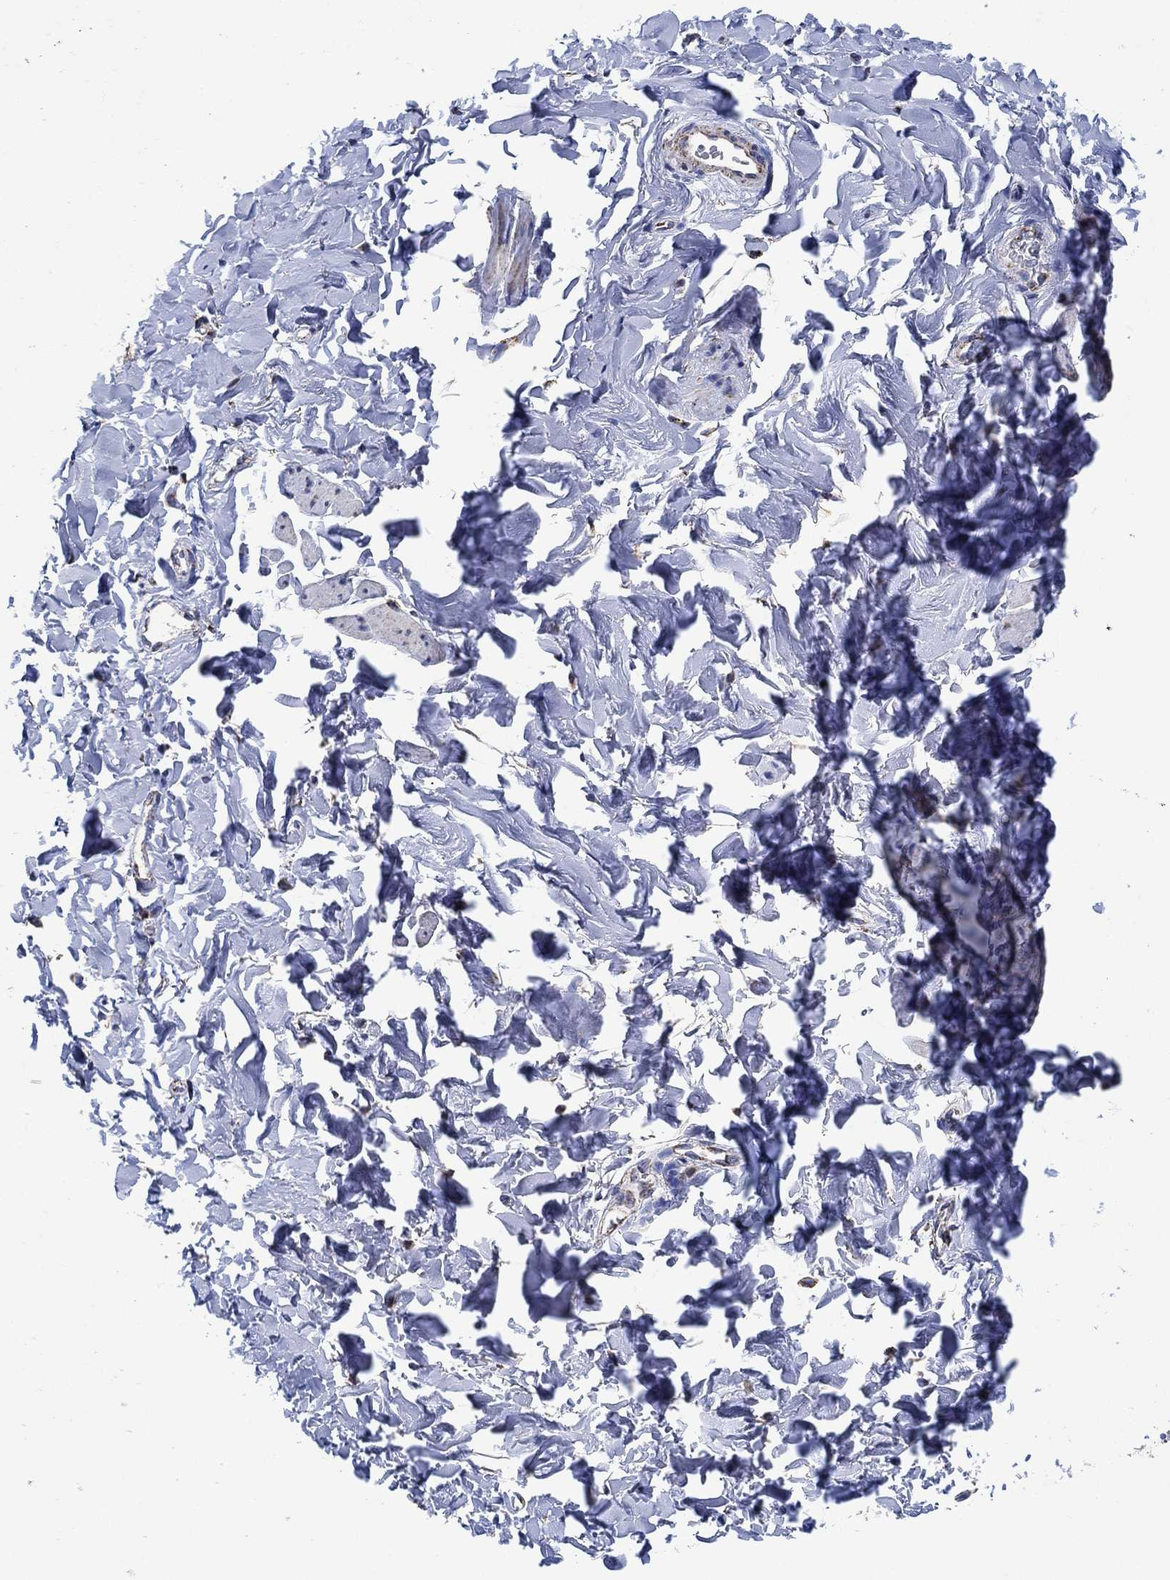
{"staining": {"intensity": "moderate", "quantity": "<25%", "location": "cytoplasmic/membranous"}, "tissue": "smooth muscle", "cell_type": "Smooth muscle cells", "image_type": "normal", "snomed": [{"axis": "morphology", "description": "Normal tissue, NOS"}, {"axis": "topography", "description": "Adipose tissue"}, {"axis": "topography", "description": "Smooth muscle"}, {"axis": "topography", "description": "Peripheral nerve tissue"}], "caption": "High-power microscopy captured an immunohistochemistry (IHC) image of benign smooth muscle, revealing moderate cytoplasmic/membranous positivity in about <25% of smooth muscle cells.", "gene": "NDUFS3", "patient": {"sex": "male", "age": 83}}